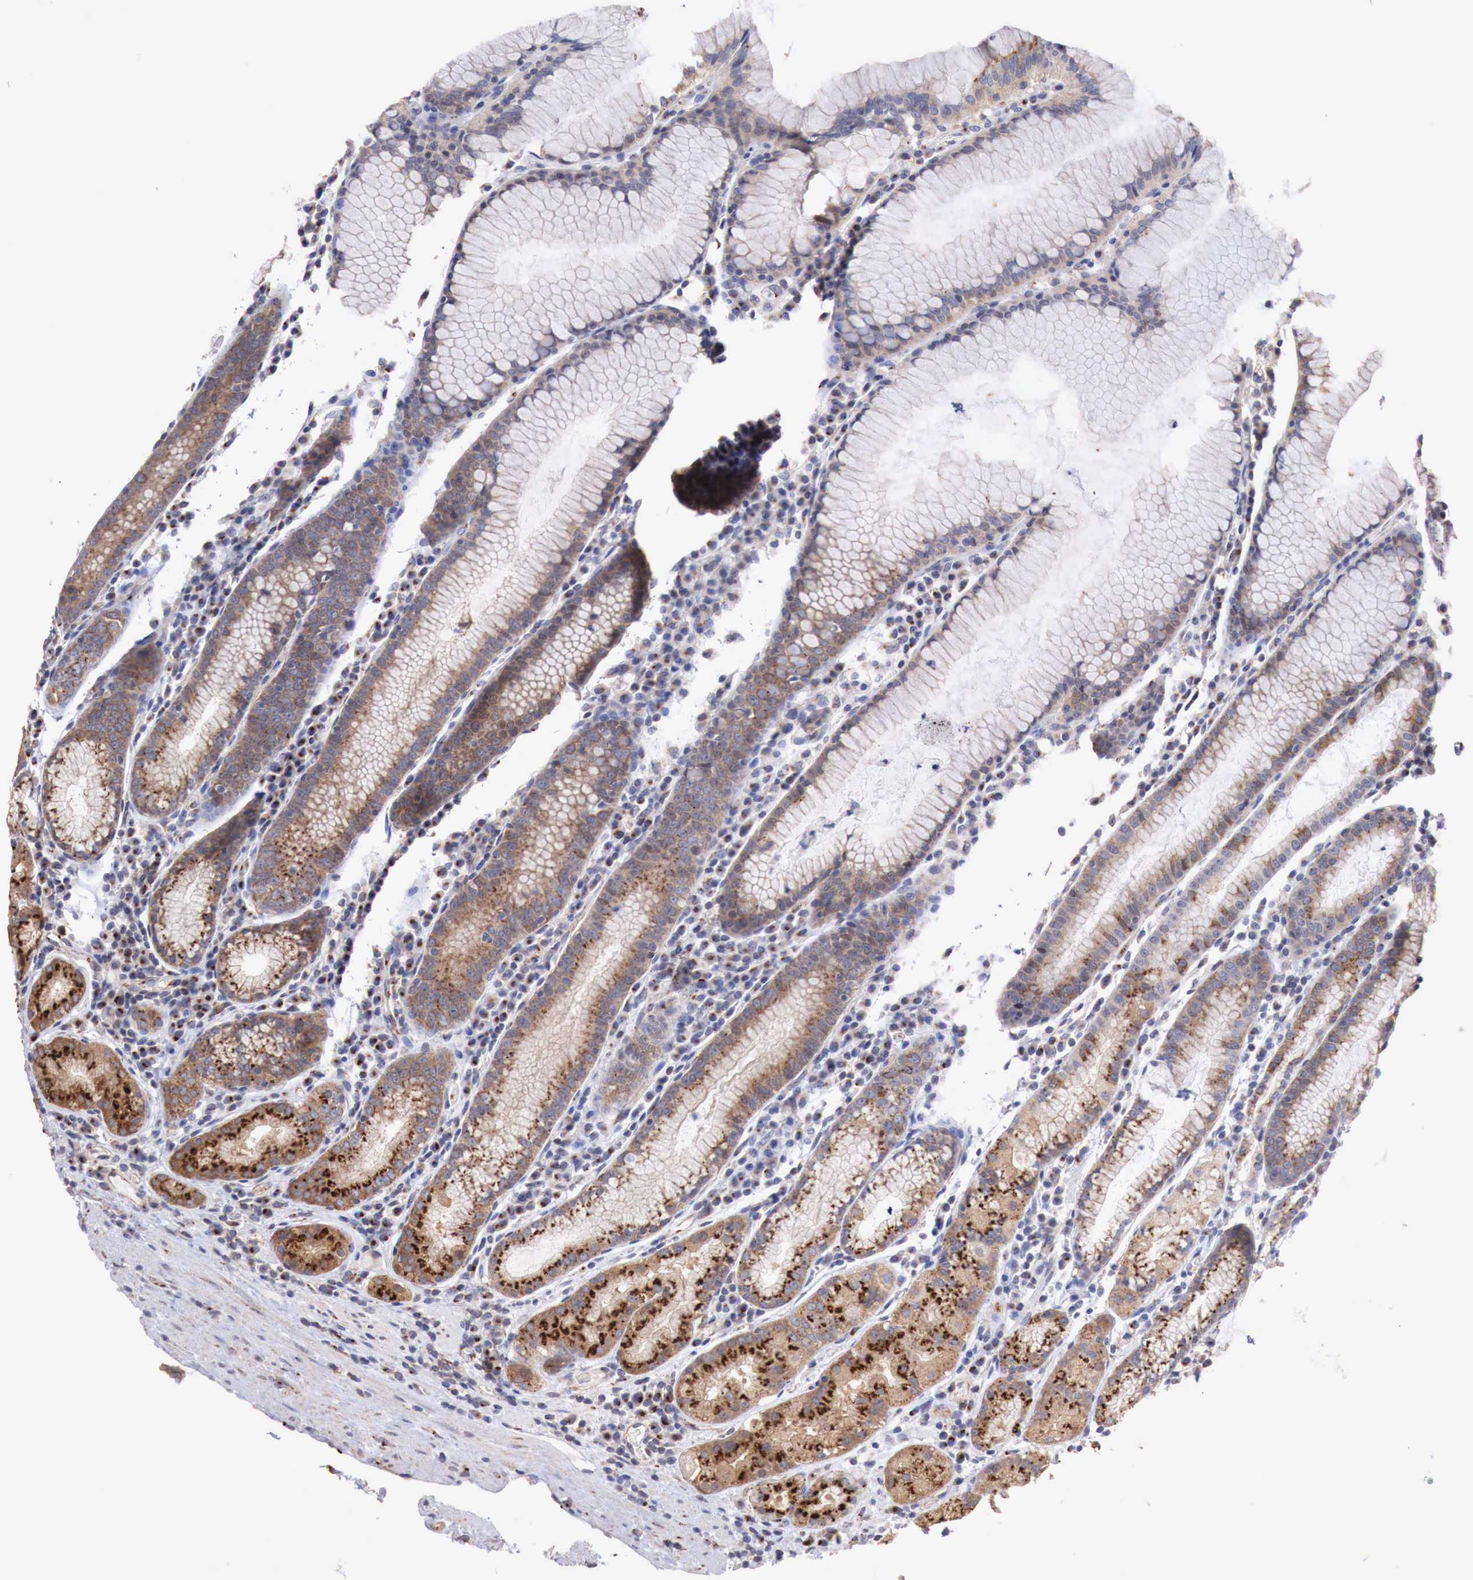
{"staining": {"intensity": "moderate", "quantity": ">75%", "location": "cytoplasmic/membranous"}, "tissue": "stomach", "cell_type": "Glandular cells", "image_type": "normal", "snomed": [{"axis": "morphology", "description": "Normal tissue, NOS"}, {"axis": "topography", "description": "Stomach, lower"}], "caption": "About >75% of glandular cells in normal human stomach exhibit moderate cytoplasmic/membranous protein expression as visualized by brown immunohistochemical staining.", "gene": "SYAP1", "patient": {"sex": "female", "age": 43}}